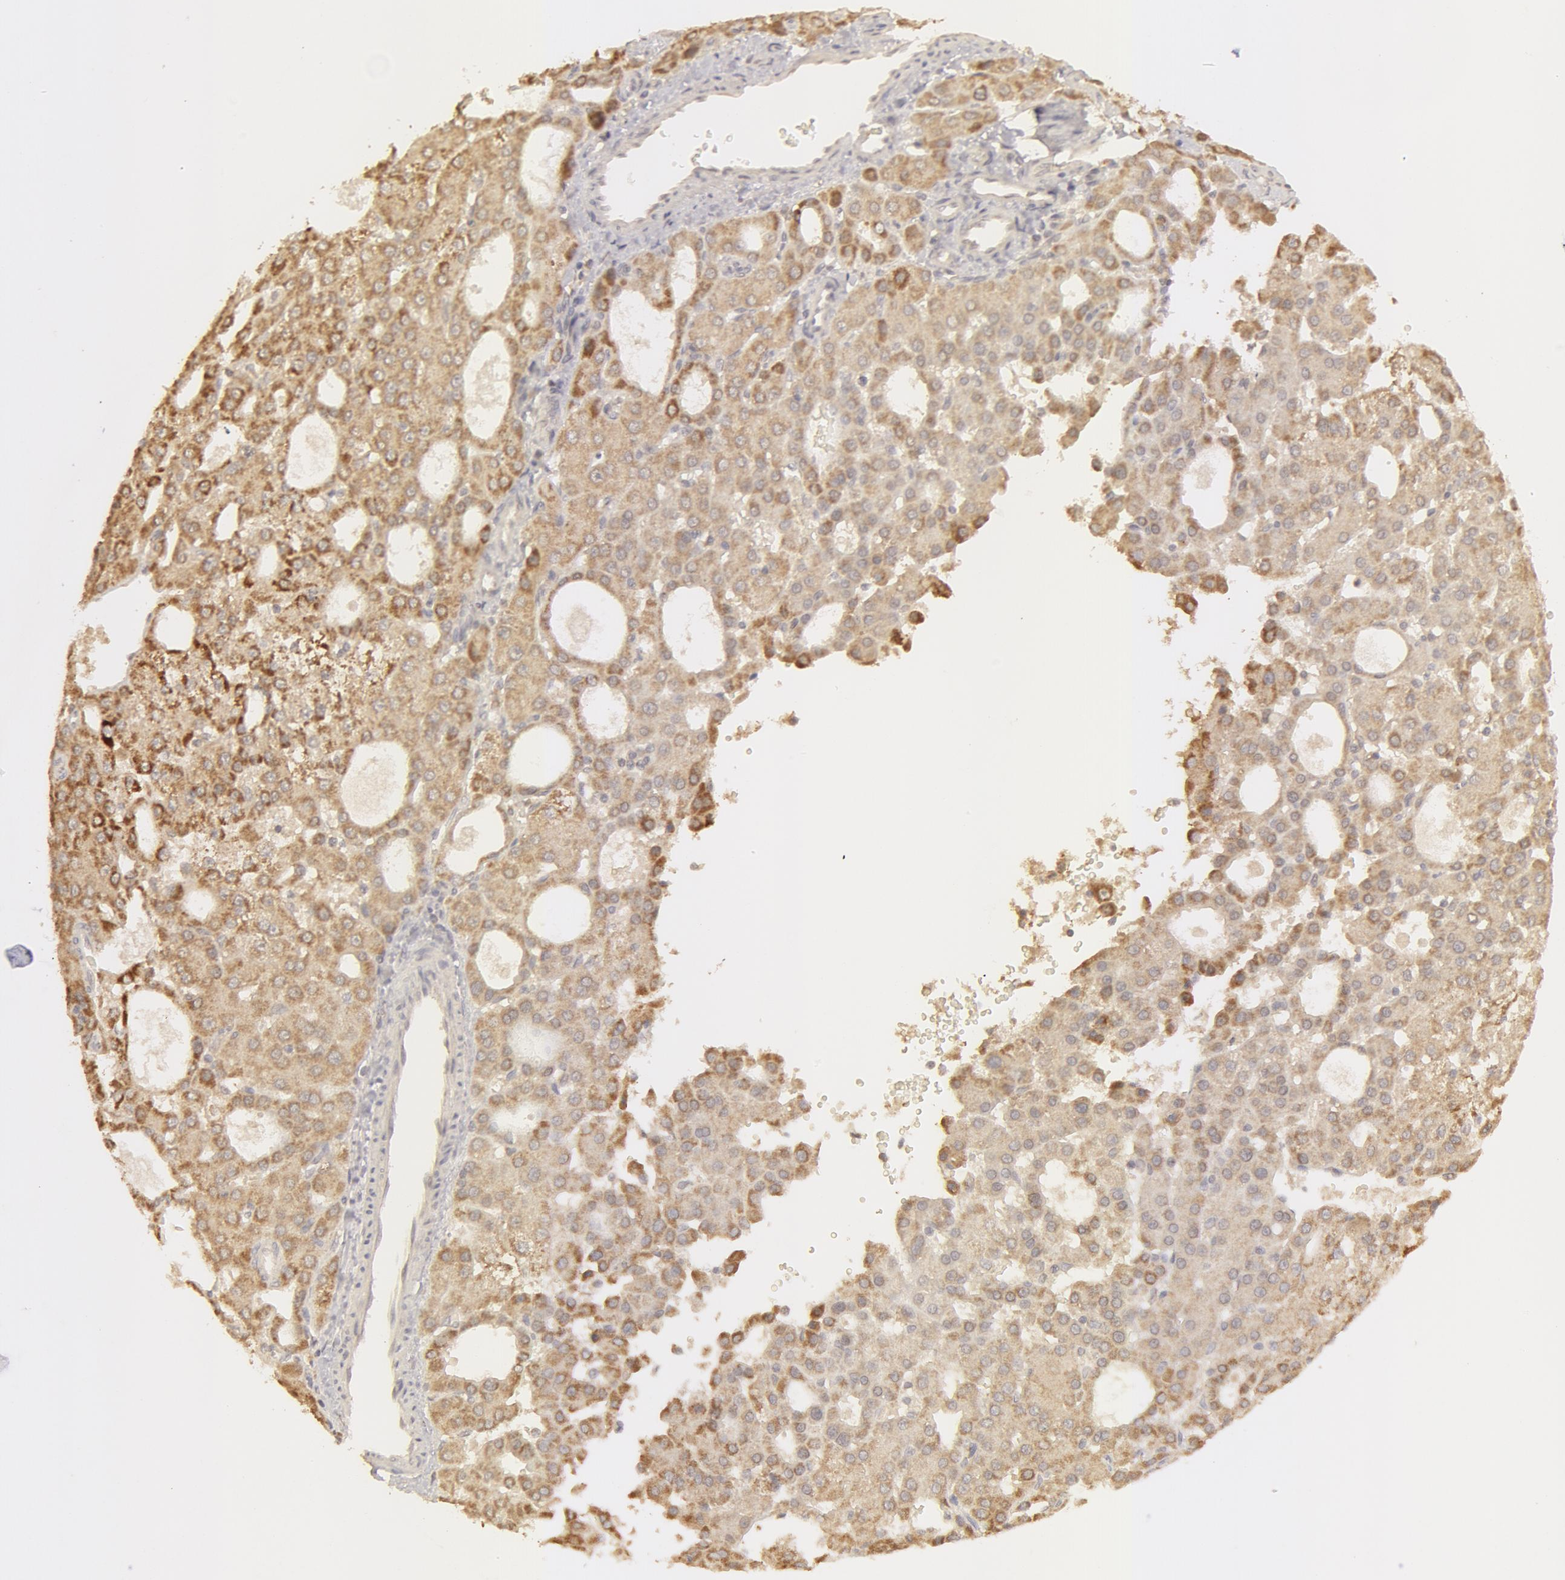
{"staining": {"intensity": "weak", "quantity": "25%-75%", "location": "cytoplasmic/membranous"}, "tissue": "liver cancer", "cell_type": "Tumor cells", "image_type": "cancer", "snomed": [{"axis": "morphology", "description": "Carcinoma, Hepatocellular, NOS"}, {"axis": "topography", "description": "Liver"}], "caption": "An image of human liver cancer stained for a protein demonstrates weak cytoplasmic/membranous brown staining in tumor cells.", "gene": "ADPRH", "patient": {"sex": "male", "age": 47}}